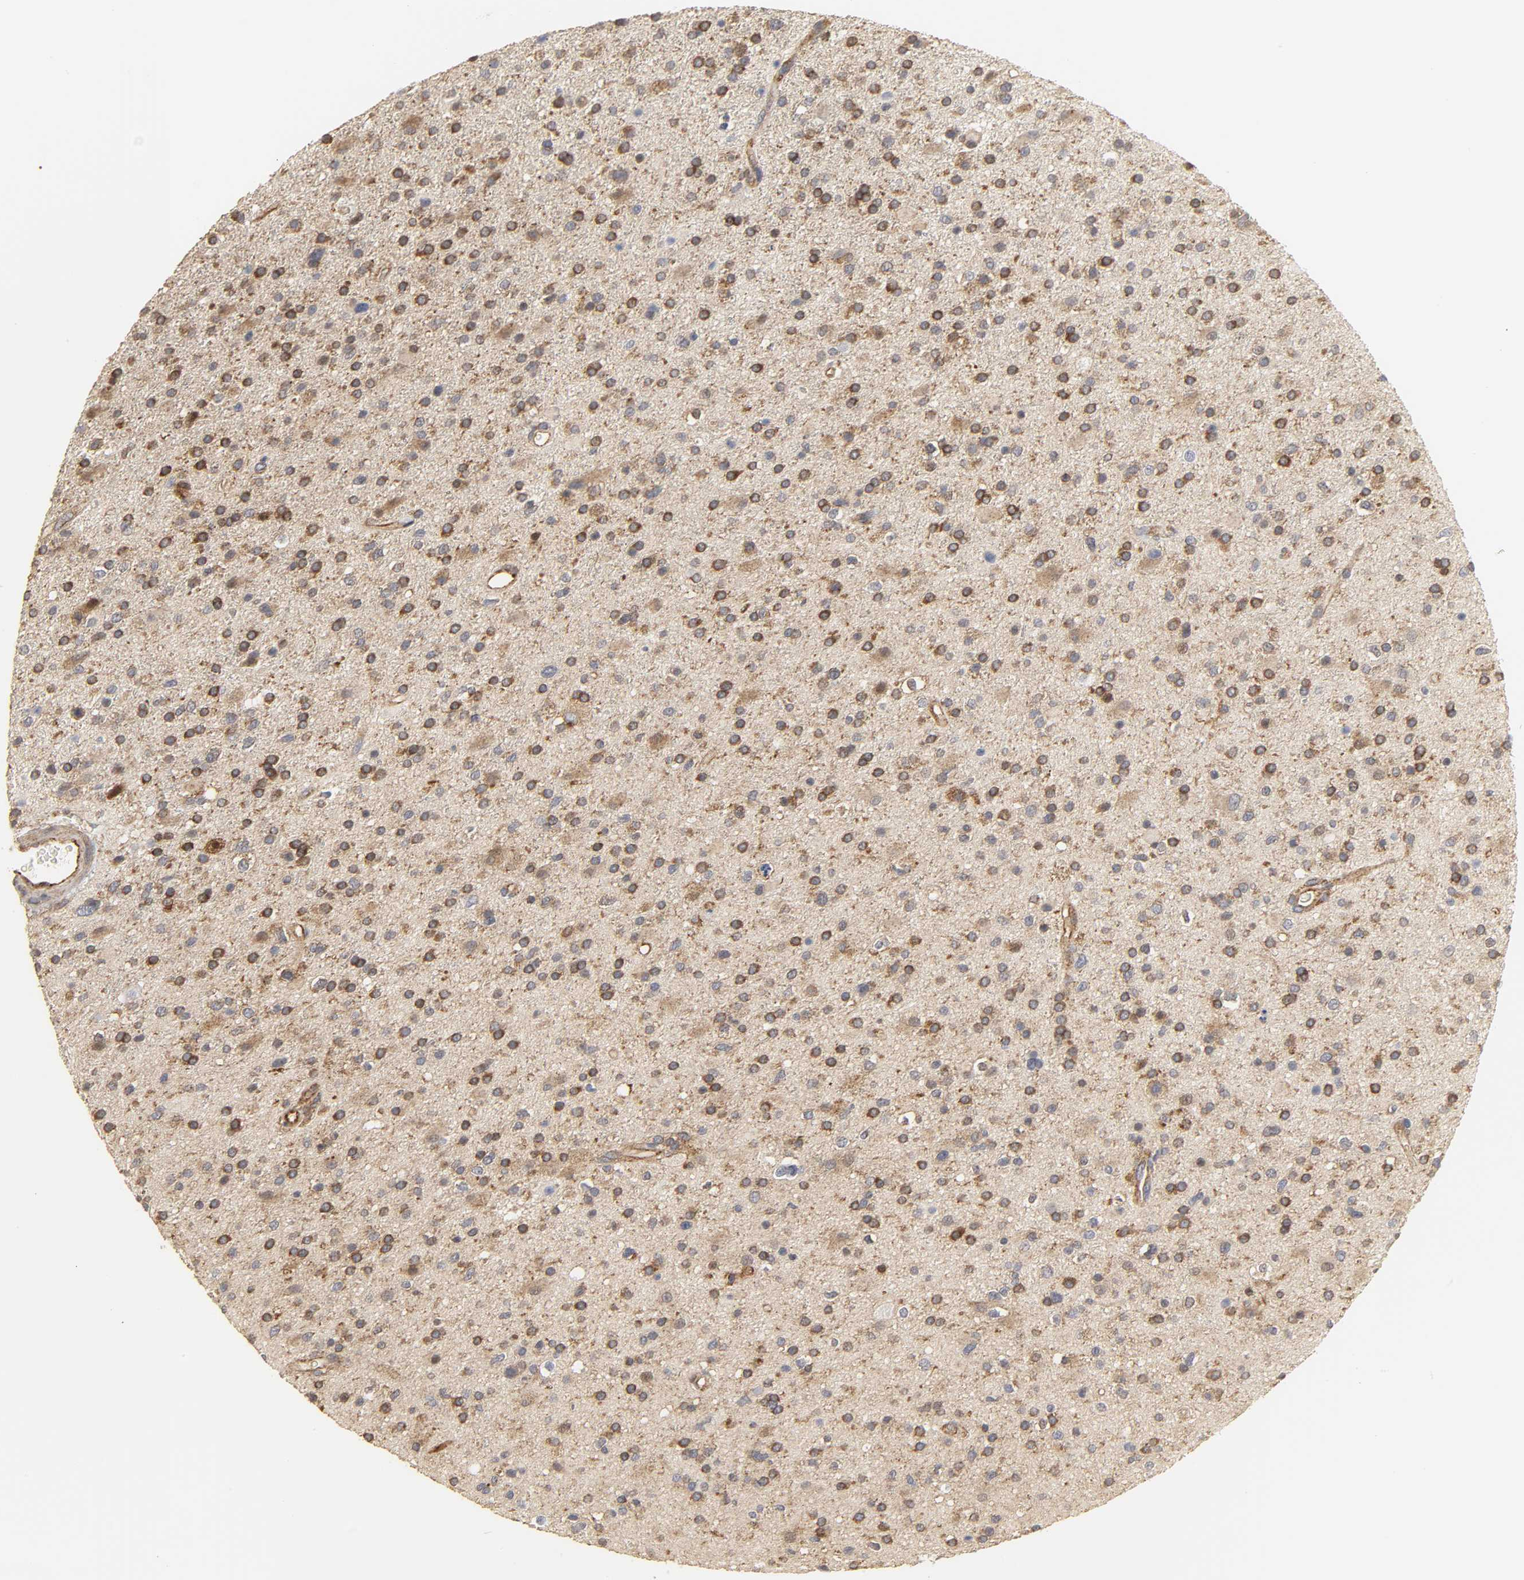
{"staining": {"intensity": "strong", "quantity": ">75%", "location": "cytoplasmic/membranous"}, "tissue": "glioma", "cell_type": "Tumor cells", "image_type": "cancer", "snomed": [{"axis": "morphology", "description": "Glioma, malignant, High grade"}, {"axis": "topography", "description": "Brain"}], "caption": "Immunohistochemistry micrograph of neoplastic tissue: malignant glioma (high-grade) stained using immunohistochemistry demonstrates high levels of strong protein expression localized specifically in the cytoplasmic/membranous of tumor cells, appearing as a cytoplasmic/membranous brown color.", "gene": "SH3GLB1", "patient": {"sex": "male", "age": 33}}